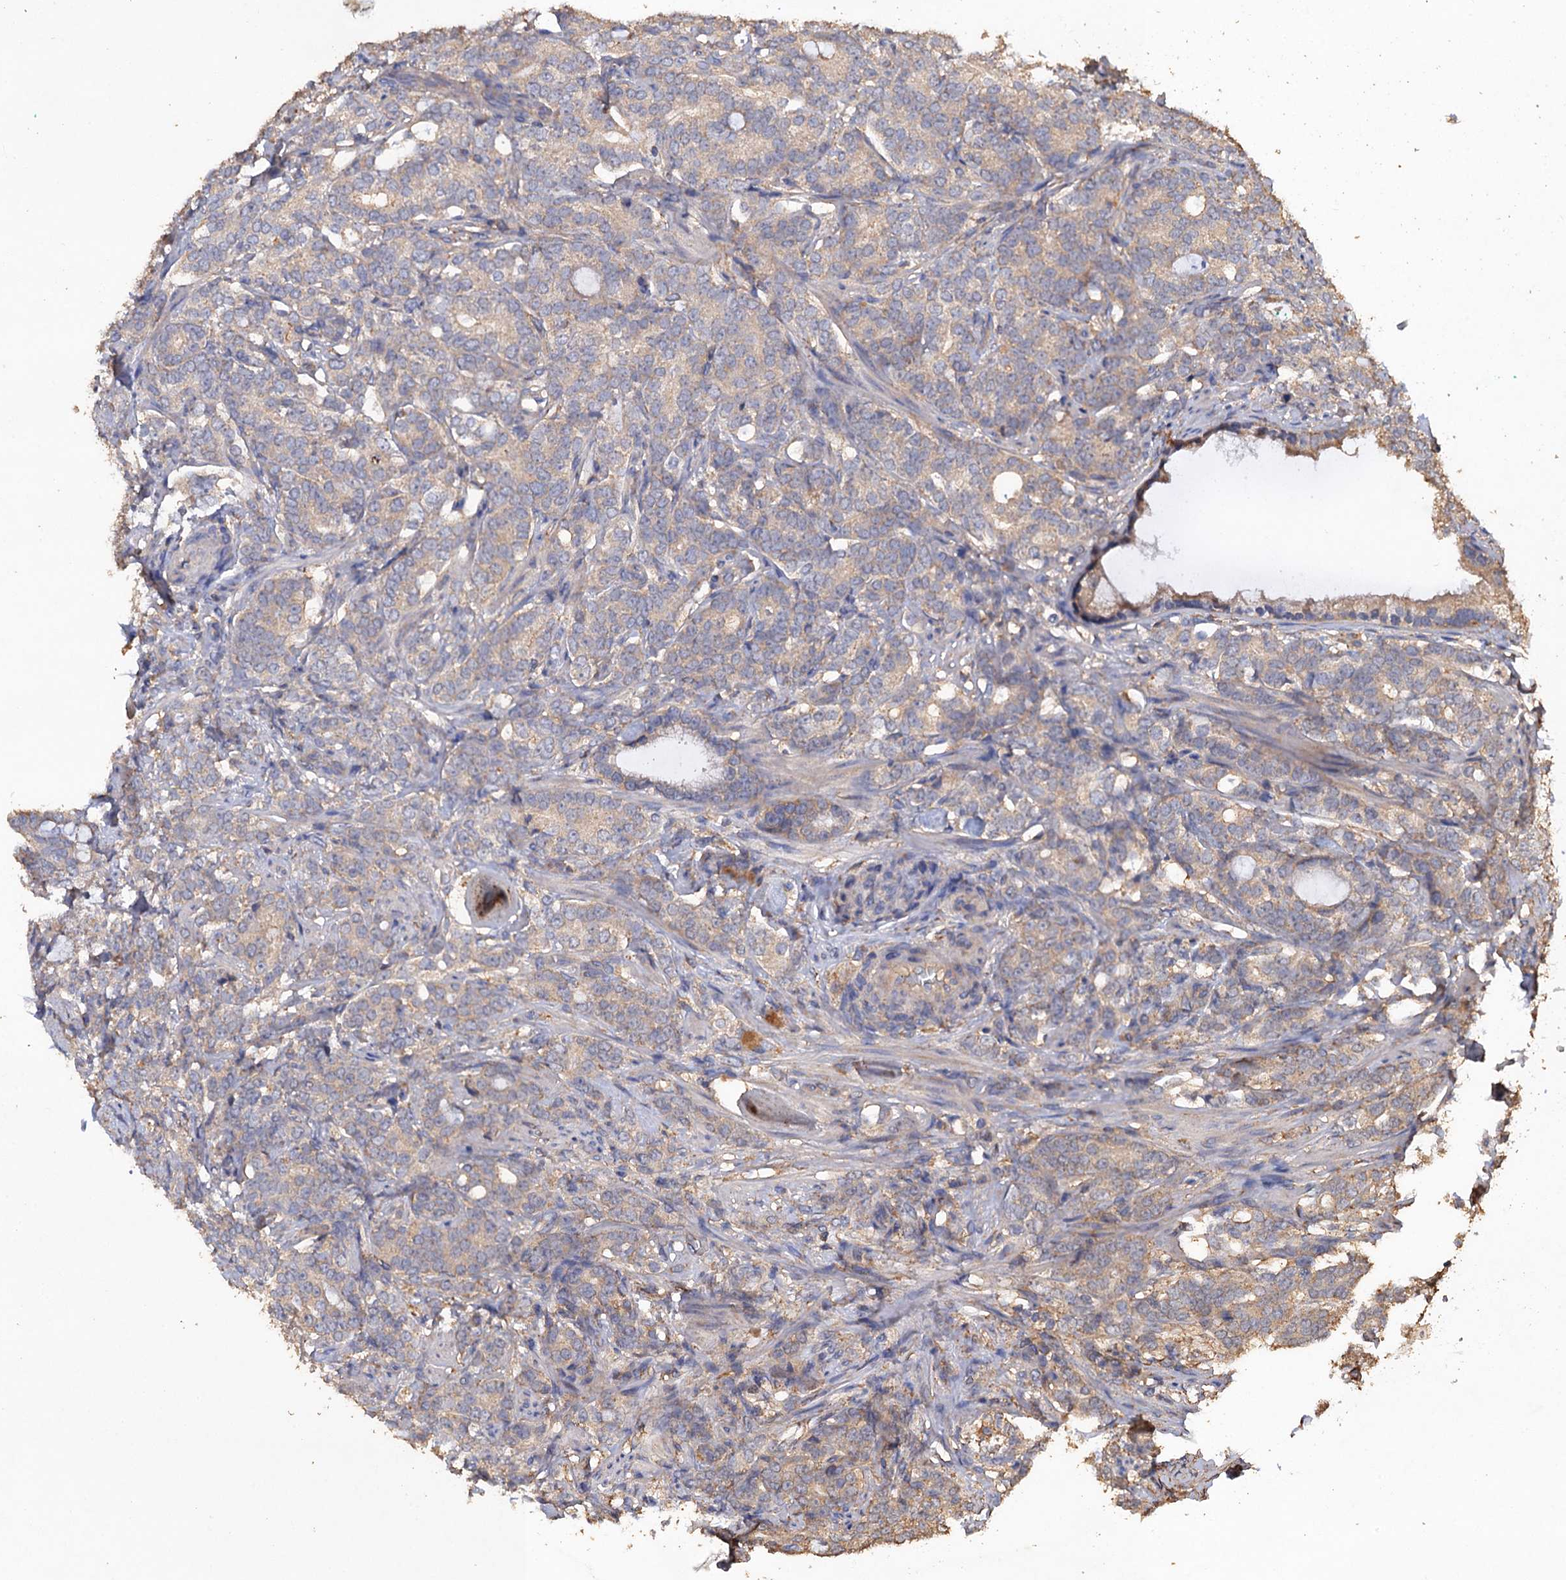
{"staining": {"intensity": "weak", "quantity": "<25%", "location": "cytoplasmic/membranous"}, "tissue": "prostate cancer", "cell_type": "Tumor cells", "image_type": "cancer", "snomed": [{"axis": "morphology", "description": "Adenocarcinoma, Low grade"}, {"axis": "topography", "description": "Prostate"}], "caption": "Tumor cells are negative for protein expression in human prostate cancer.", "gene": "SCUBE3", "patient": {"sex": "male", "age": 71}}